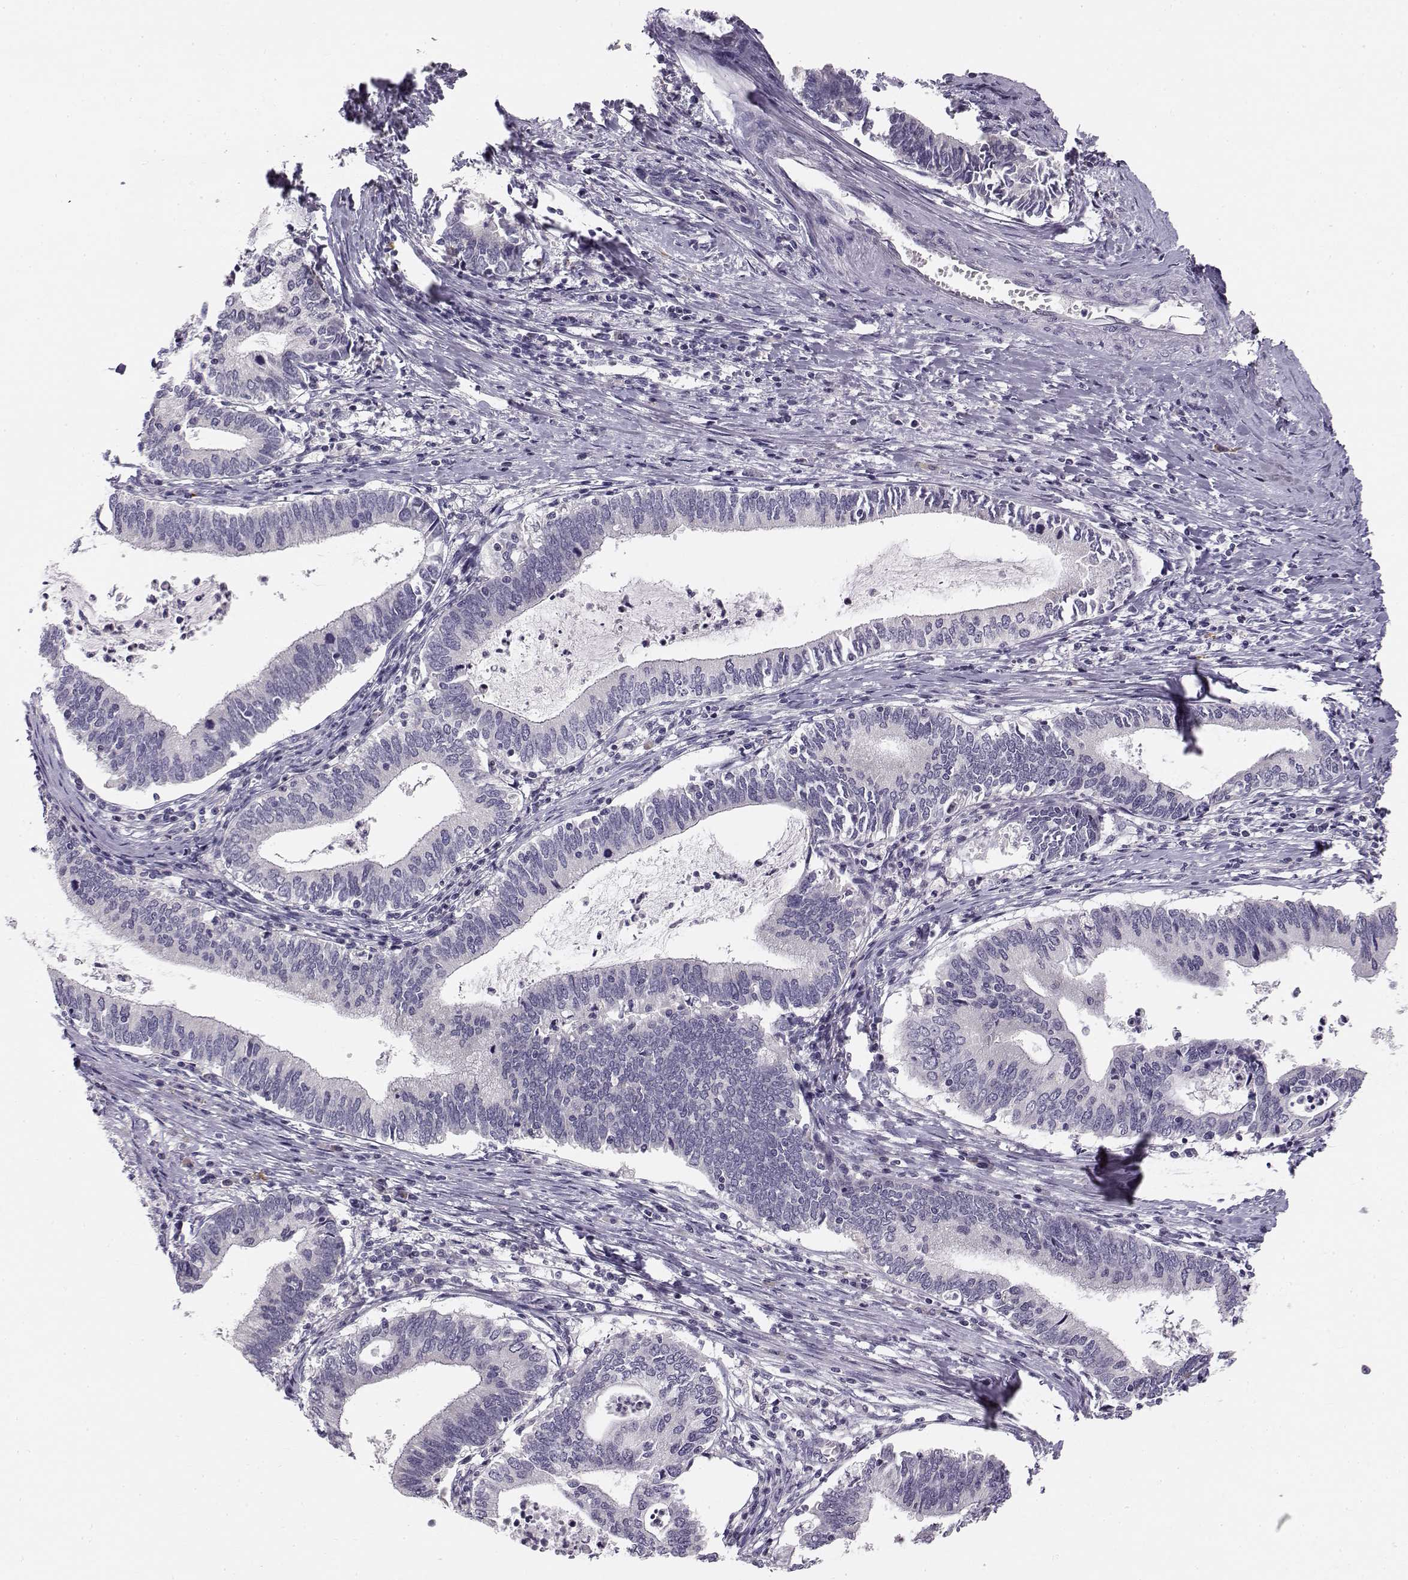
{"staining": {"intensity": "negative", "quantity": "none", "location": "none"}, "tissue": "cervical cancer", "cell_type": "Tumor cells", "image_type": "cancer", "snomed": [{"axis": "morphology", "description": "Adenocarcinoma, NOS"}, {"axis": "topography", "description": "Cervix"}], "caption": "There is no significant expression in tumor cells of cervical cancer. Nuclei are stained in blue.", "gene": "ACSL6", "patient": {"sex": "female", "age": 42}}